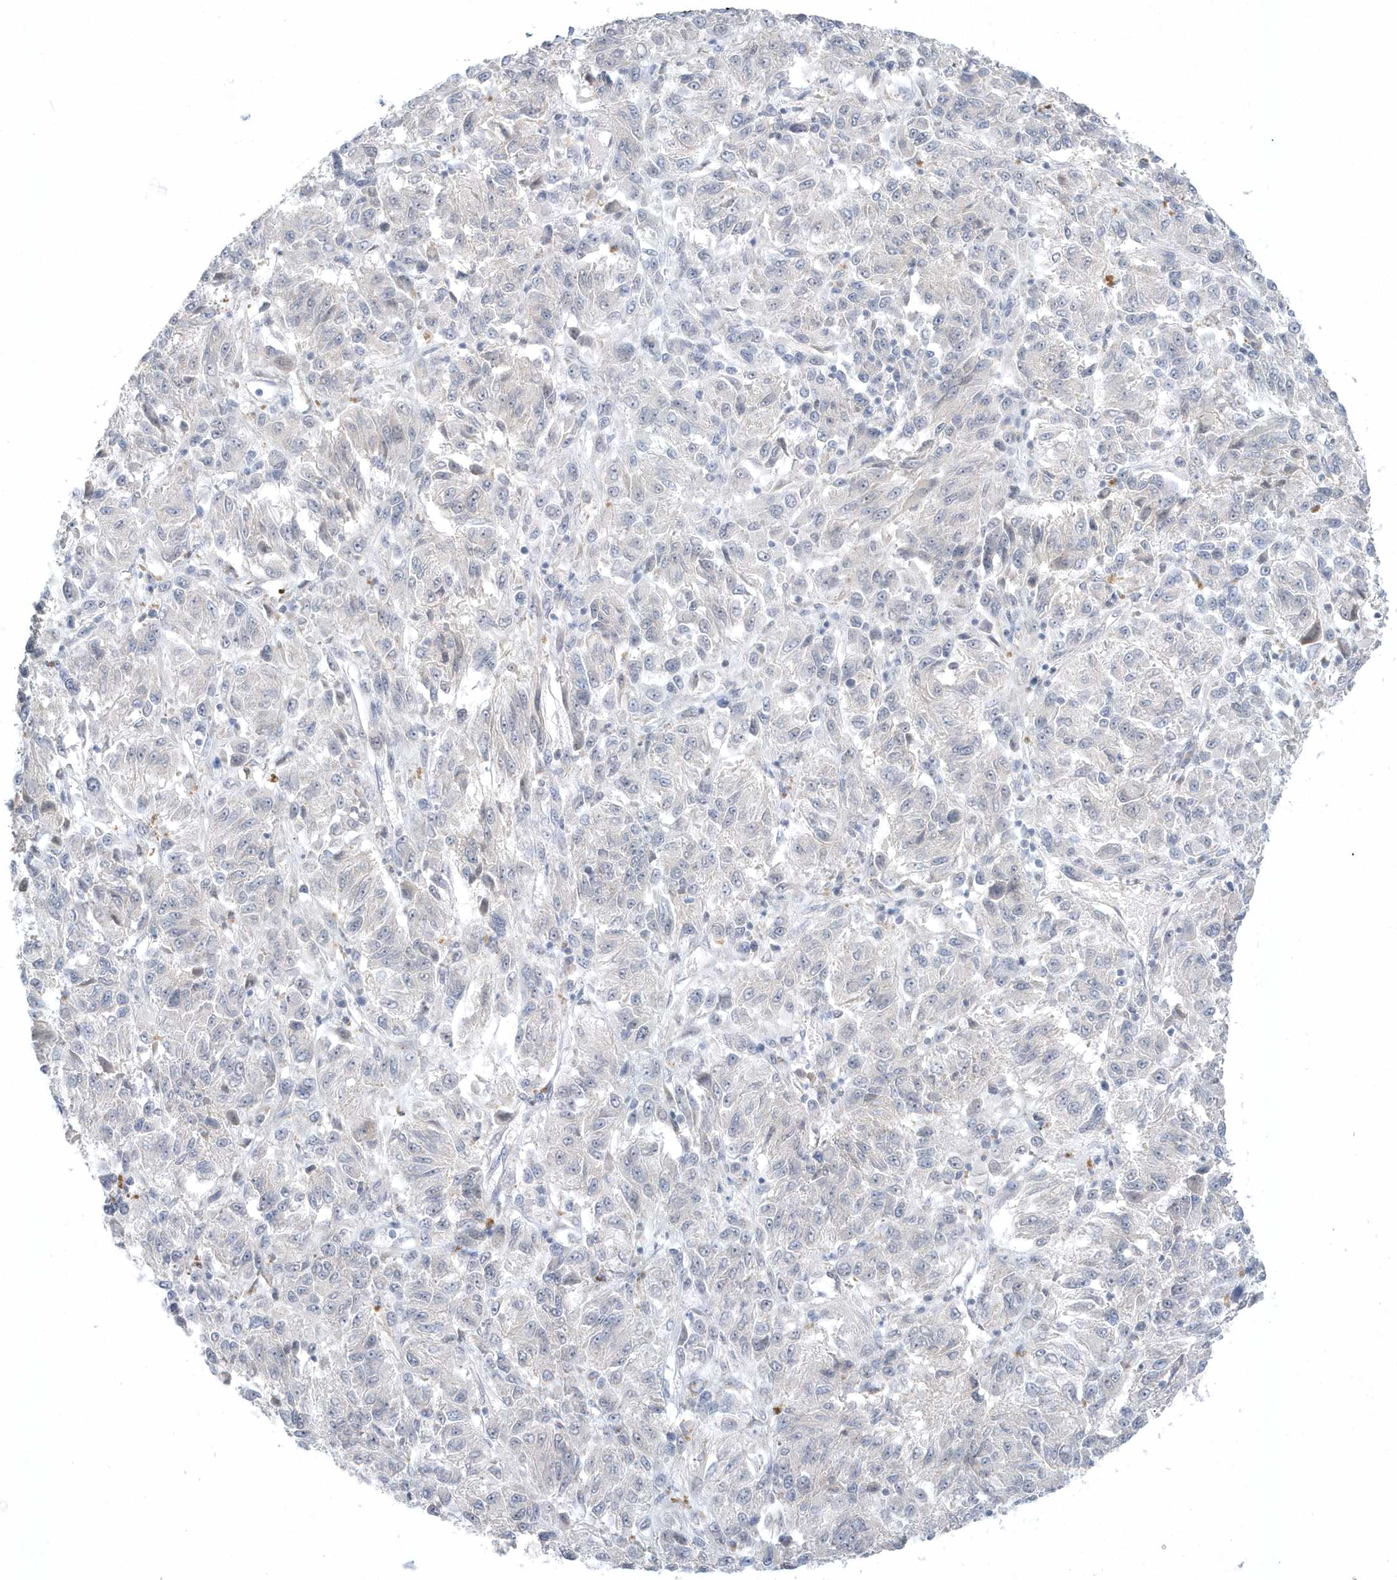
{"staining": {"intensity": "negative", "quantity": "none", "location": "none"}, "tissue": "melanoma", "cell_type": "Tumor cells", "image_type": "cancer", "snomed": [{"axis": "morphology", "description": "Malignant melanoma, Metastatic site"}, {"axis": "topography", "description": "Lung"}], "caption": "The micrograph demonstrates no staining of tumor cells in melanoma.", "gene": "ZC3H12D", "patient": {"sex": "male", "age": 64}}